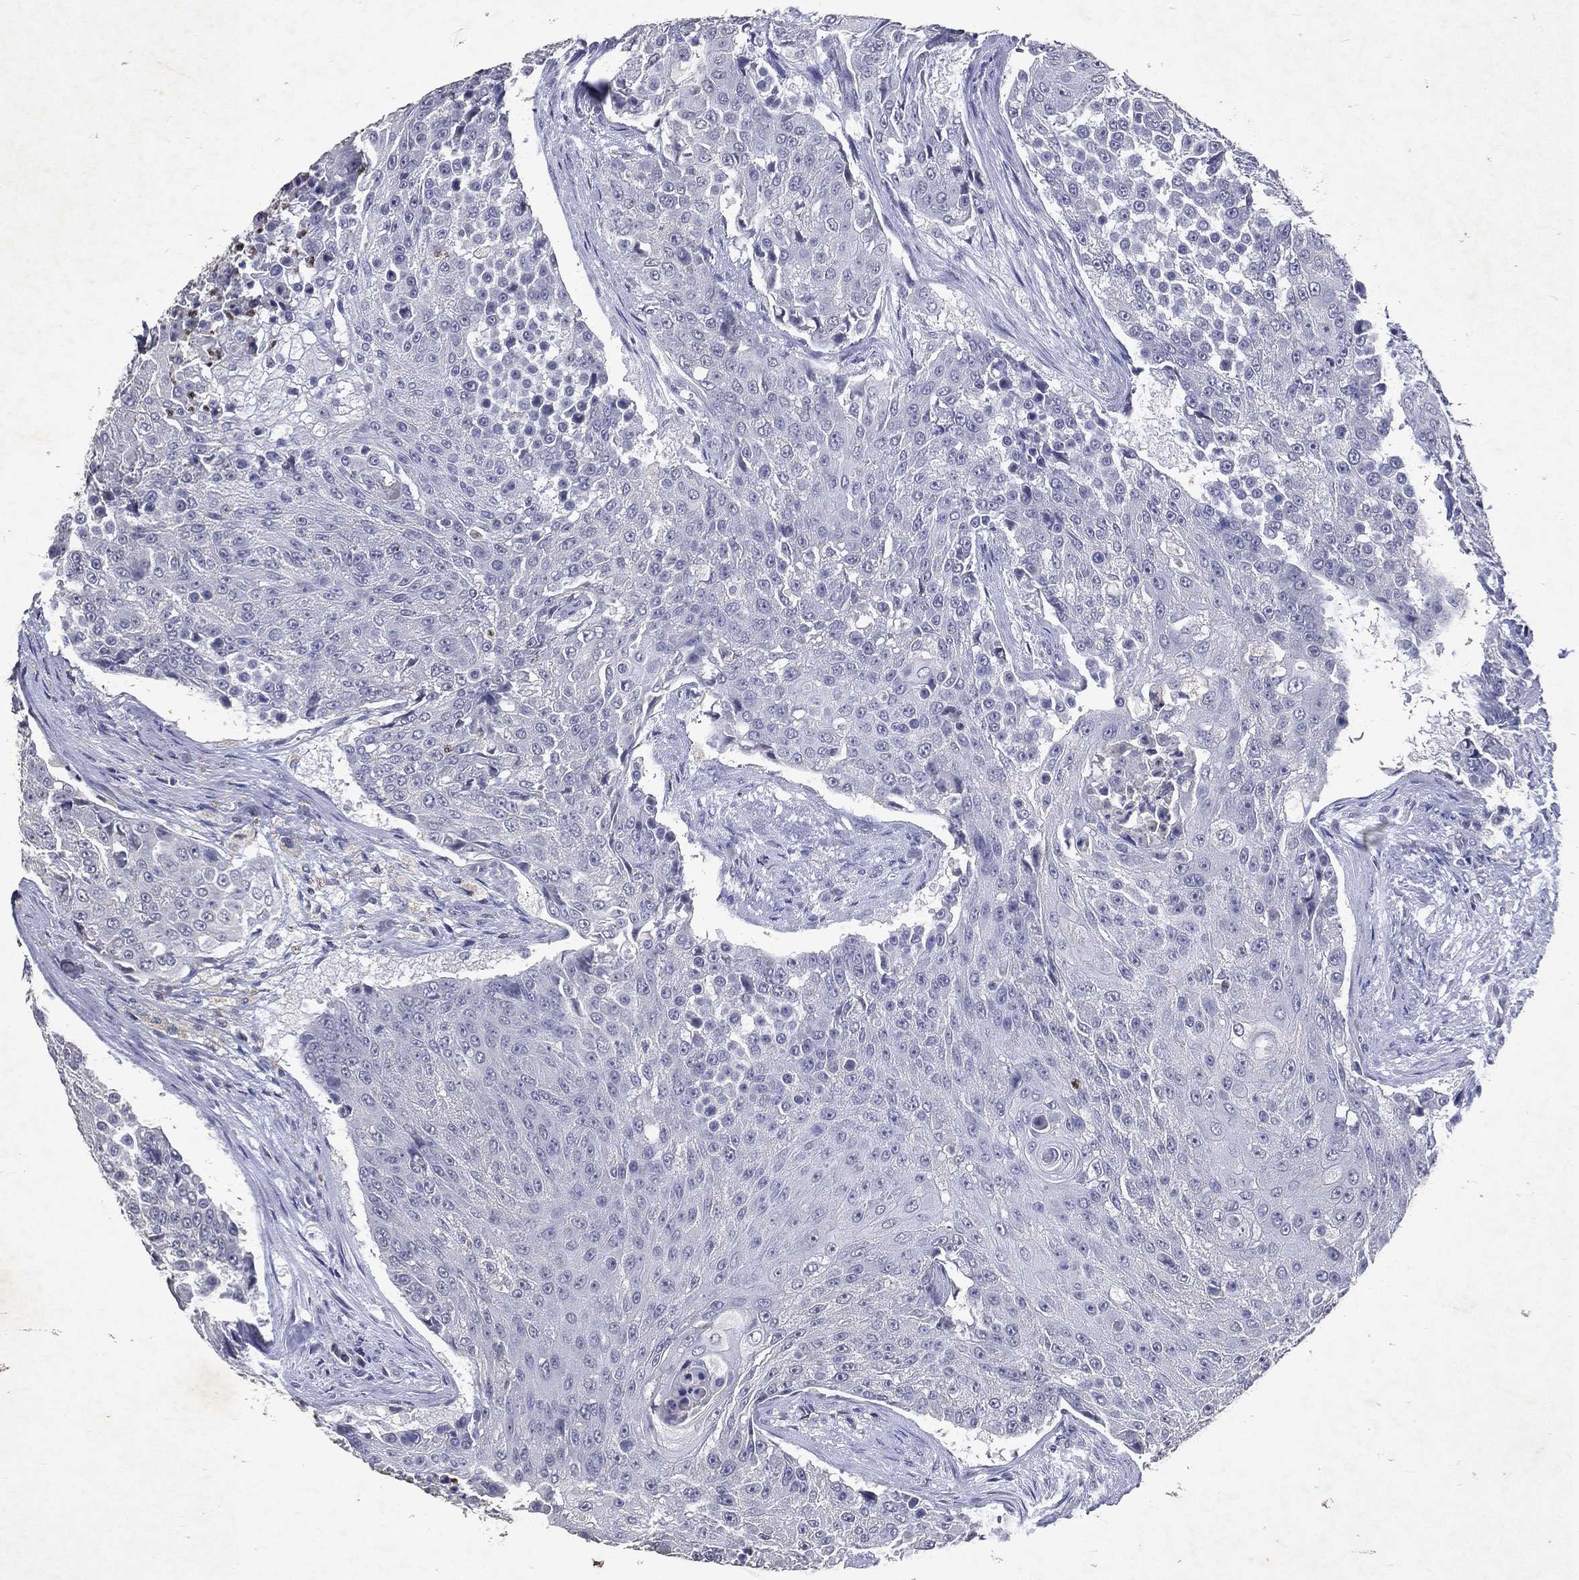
{"staining": {"intensity": "negative", "quantity": "none", "location": "none"}, "tissue": "urothelial cancer", "cell_type": "Tumor cells", "image_type": "cancer", "snomed": [{"axis": "morphology", "description": "Urothelial carcinoma, High grade"}, {"axis": "topography", "description": "Urinary bladder"}], "caption": "Immunohistochemistry image of human urothelial carcinoma (high-grade) stained for a protein (brown), which exhibits no staining in tumor cells.", "gene": "SLC34A2", "patient": {"sex": "female", "age": 63}}